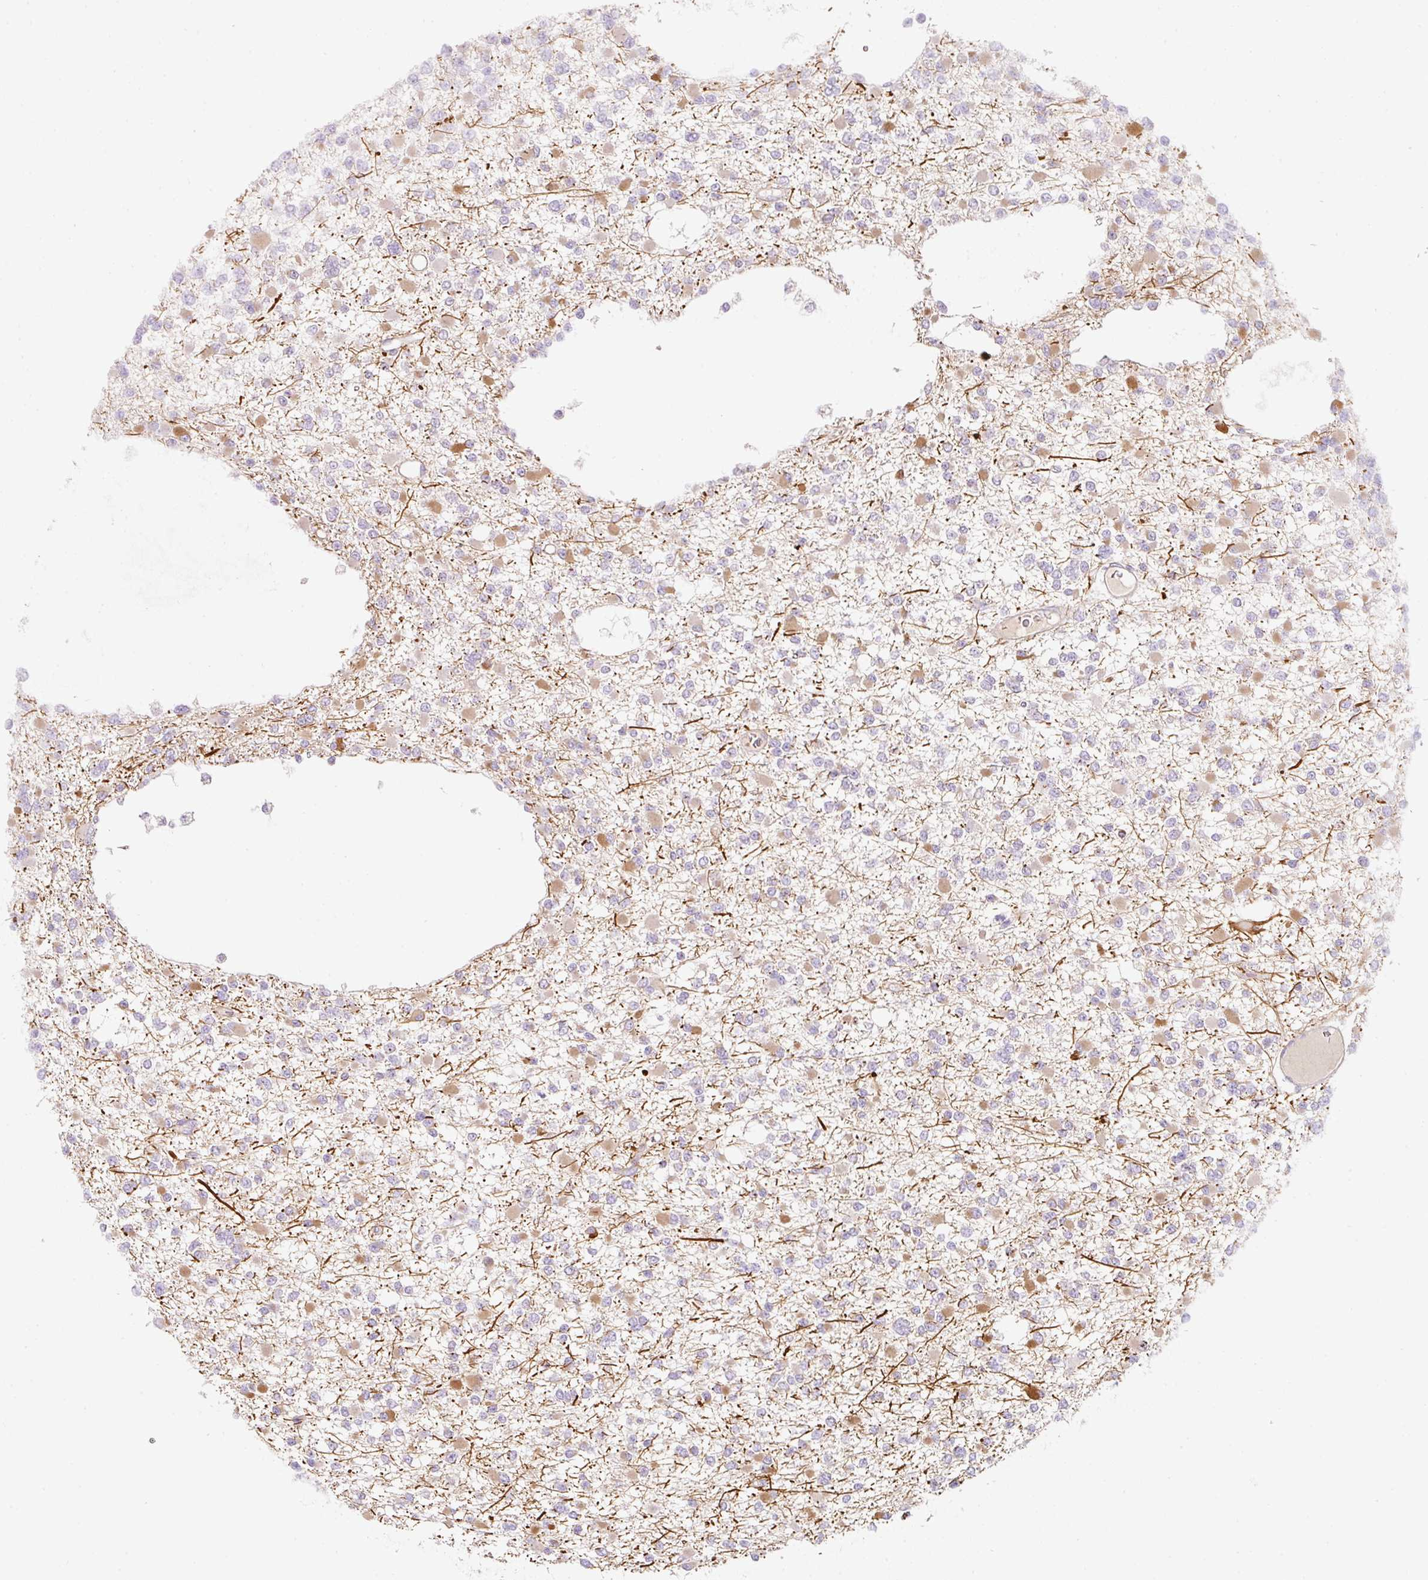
{"staining": {"intensity": "moderate", "quantity": "<25%", "location": "cytoplasmic/membranous"}, "tissue": "glioma", "cell_type": "Tumor cells", "image_type": "cancer", "snomed": [{"axis": "morphology", "description": "Glioma, malignant, Low grade"}, {"axis": "topography", "description": "Brain"}], "caption": "Human malignant glioma (low-grade) stained for a protein (brown) reveals moderate cytoplasmic/membranous positive staining in about <25% of tumor cells.", "gene": "NBPF11", "patient": {"sex": "female", "age": 22}}